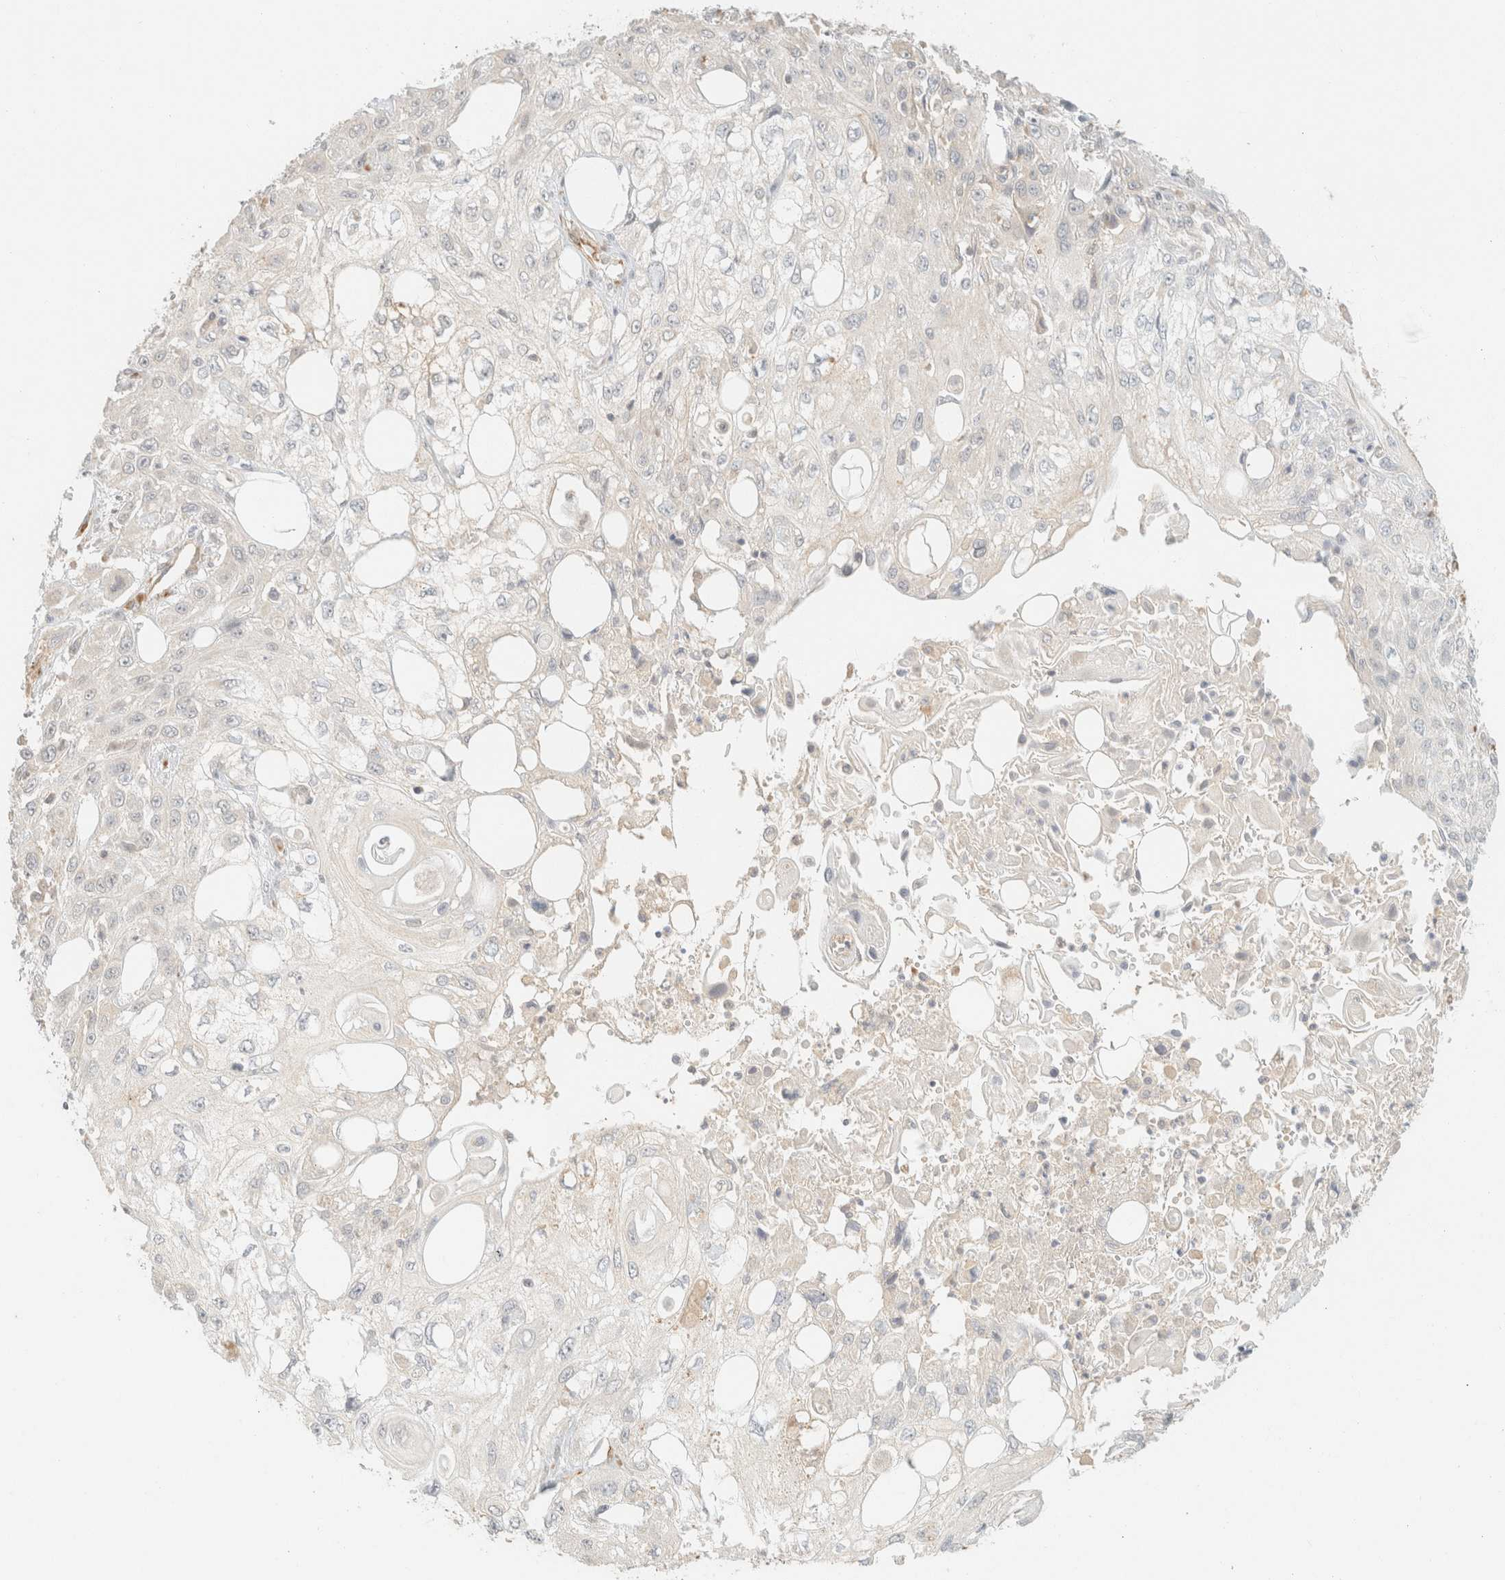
{"staining": {"intensity": "negative", "quantity": "none", "location": "none"}, "tissue": "skin cancer", "cell_type": "Tumor cells", "image_type": "cancer", "snomed": [{"axis": "morphology", "description": "Squamous cell carcinoma, NOS"}, {"axis": "topography", "description": "Skin"}], "caption": "The histopathology image displays no significant staining in tumor cells of skin squamous cell carcinoma.", "gene": "SPARCL1", "patient": {"sex": "male", "age": 75}}